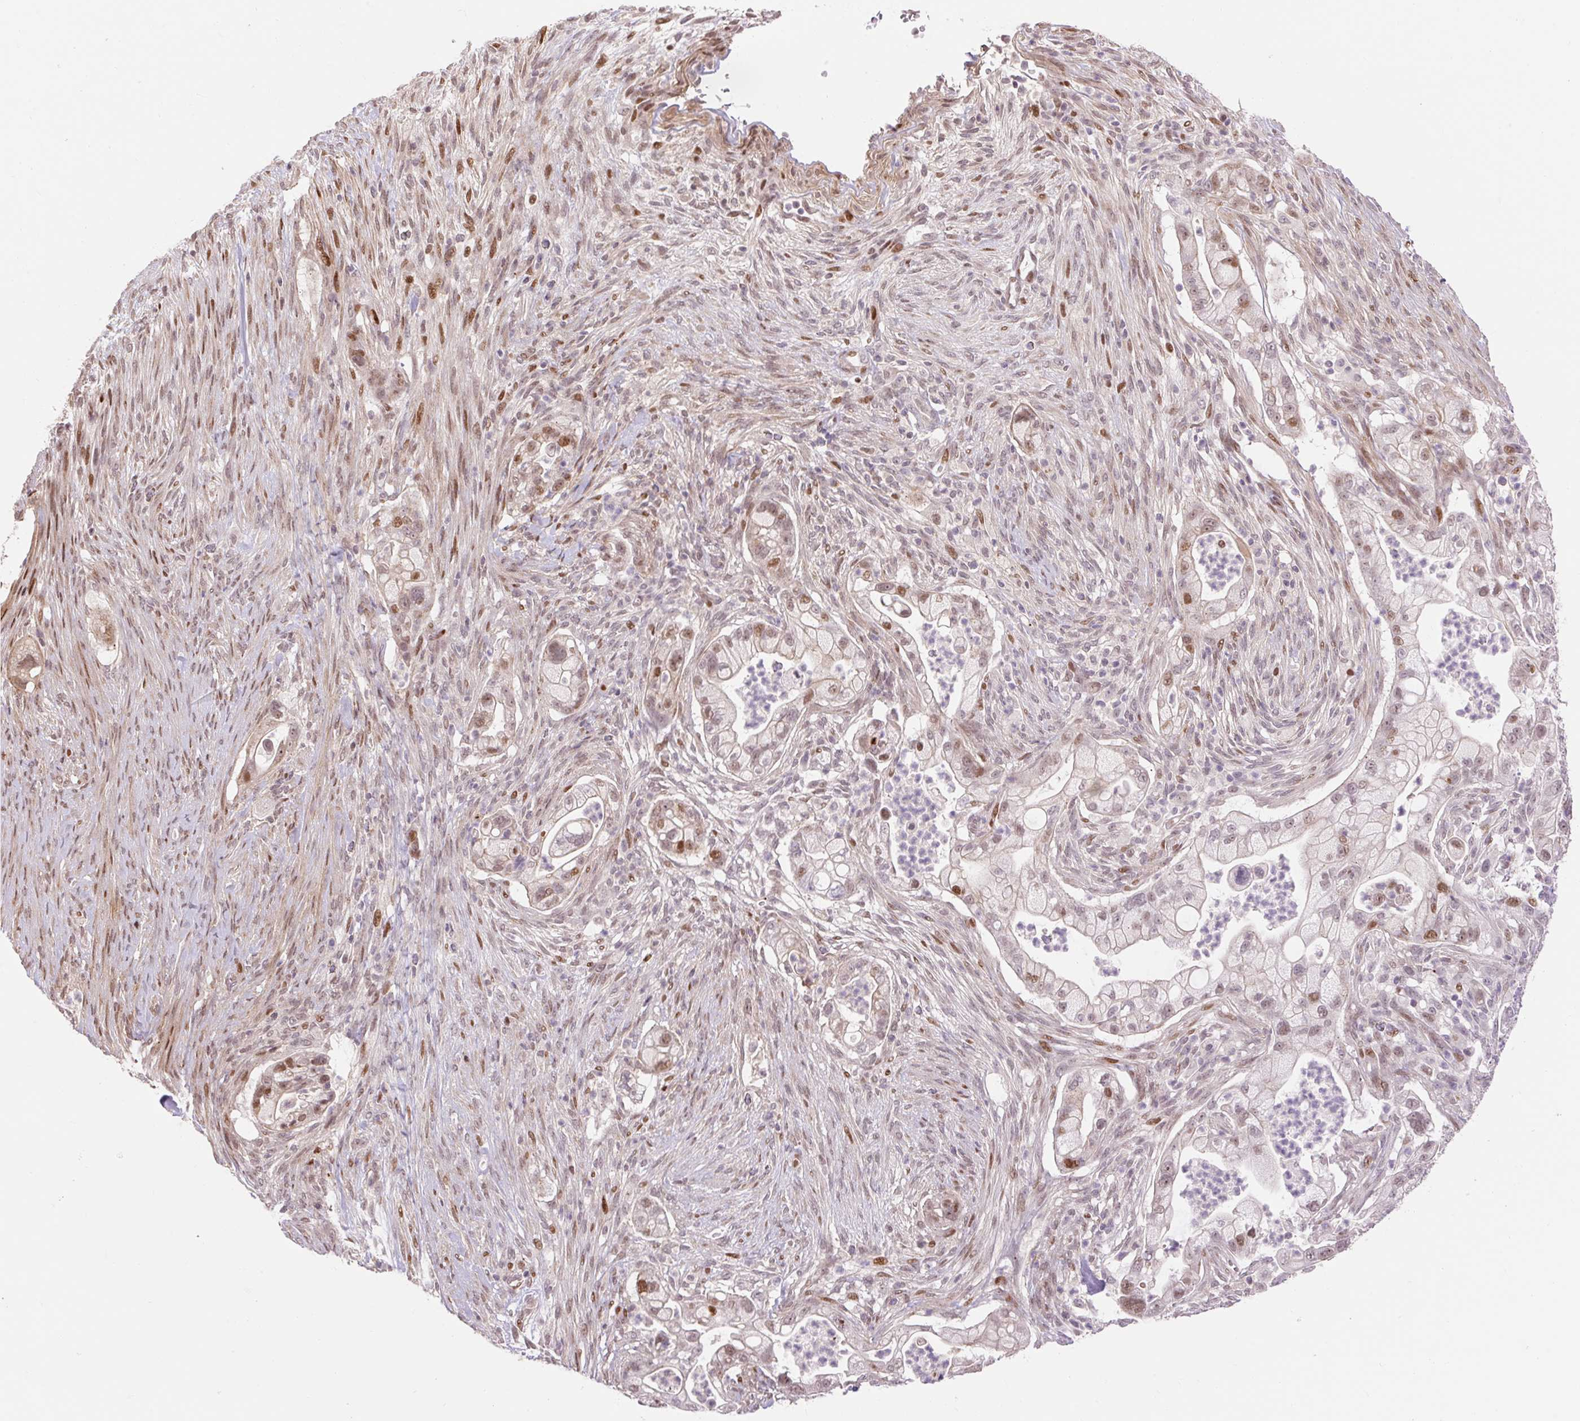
{"staining": {"intensity": "moderate", "quantity": "25%-75%", "location": "nuclear"}, "tissue": "pancreatic cancer", "cell_type": "Tumor cells", "image_type": "cancer", "snomed": [{"axis": "morphology", "description": "Adenocarcinoma, NOS"}, {"axis": "topography", "description": "Pancreas"}], "caption": "Tumor cells display medium levels of moderate nuclear positivity in approximately 25%-75% of cells in human pancreatic cancer.", "gene": "RIPPLY3", "patient": {"sex": "male", "age": 44}}